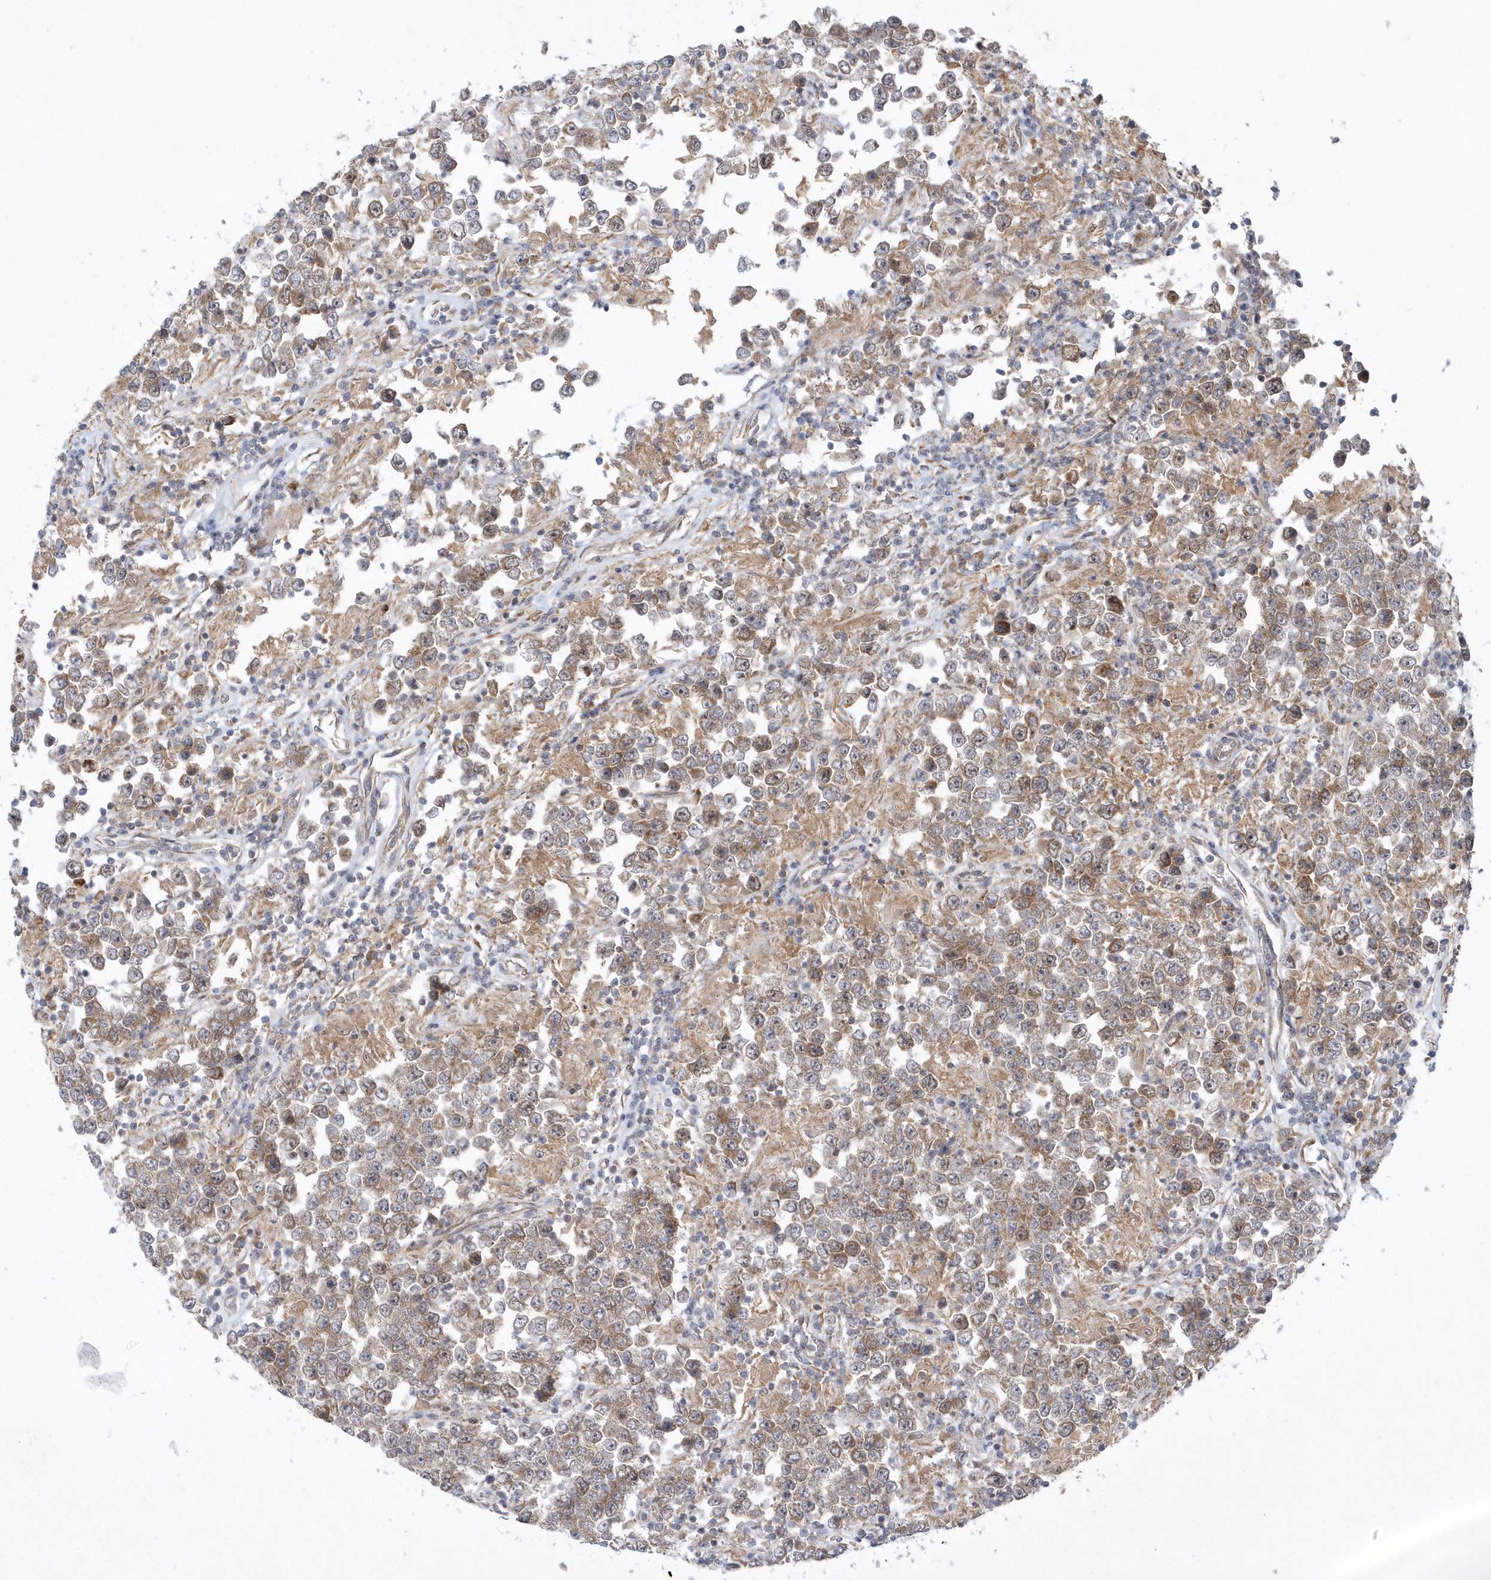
{"staining": {"intensity": "weak", "quantity": ">75%", "location": "cytoplasmic/membranous"}, "tissue": "testis cancer", "cell_type": "Tumor cells", "image_type": "cancer", "snomed": [{"axis": "morphology", "description": "Normal tissue, NOS"}, {"axis": "morphology", "description": "Urothelial carcinoma, High grade"}, {"axis": "morphology", "description": "Seminoma, NOS"}, {"axis": "morphology", "description": "Carcinoma, Embryonal, NOS"}, {"axis": "topography", "description": "Urinary bladder"}, {"axis": "topography", "description": "Testis"}], "caption": "IHC photomicrograph of human testis cancer stained for a protein (brown), which demonstrates low levels of weak cytoplasmic/membranous staining in about >75% of tumor cells.", "gene": "MXI1", "patient": {"sex": "male", "age": 41}}